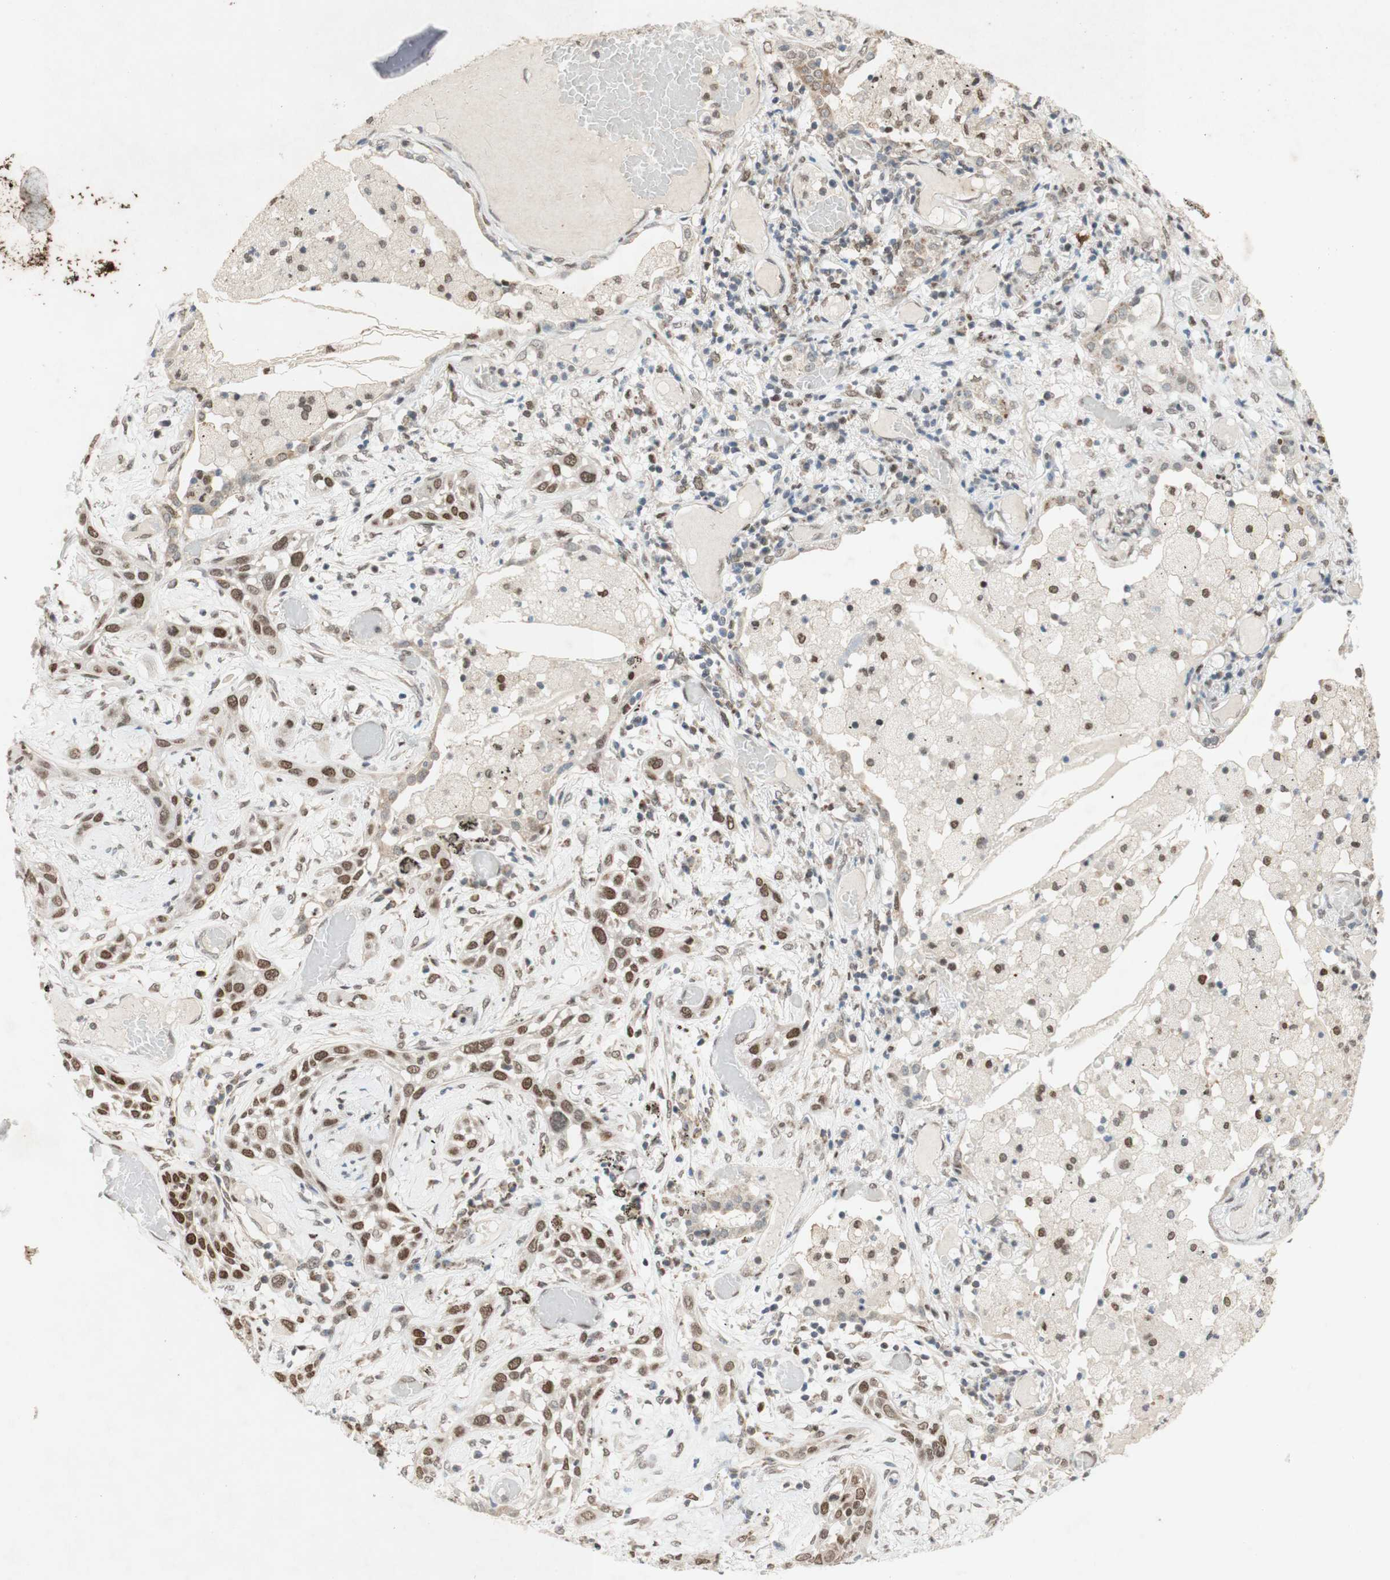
{"staining": {"intensity": "strong", "quantity": "25%-75%", "location": "nuclear"}, "tissue": "lung cancer", "cell_type": "Tumor cells", "image_type": "cancer", "snomed": [{"axis": "morphology", "description": "Squamous cell carcinoma, NOS"}, {"axis": "topography", "description": "Lung"}], "caption": "This micrograph exhibits lung cancer stained with immunohistochemistry (IHC) to label a protein in brown. The nuclear of tumor cells show strong positivity for the protein. Nuclei are counter-stained blue.", "gene": "DNMT3A", "patient": {"sex": "male", "age": 71}}